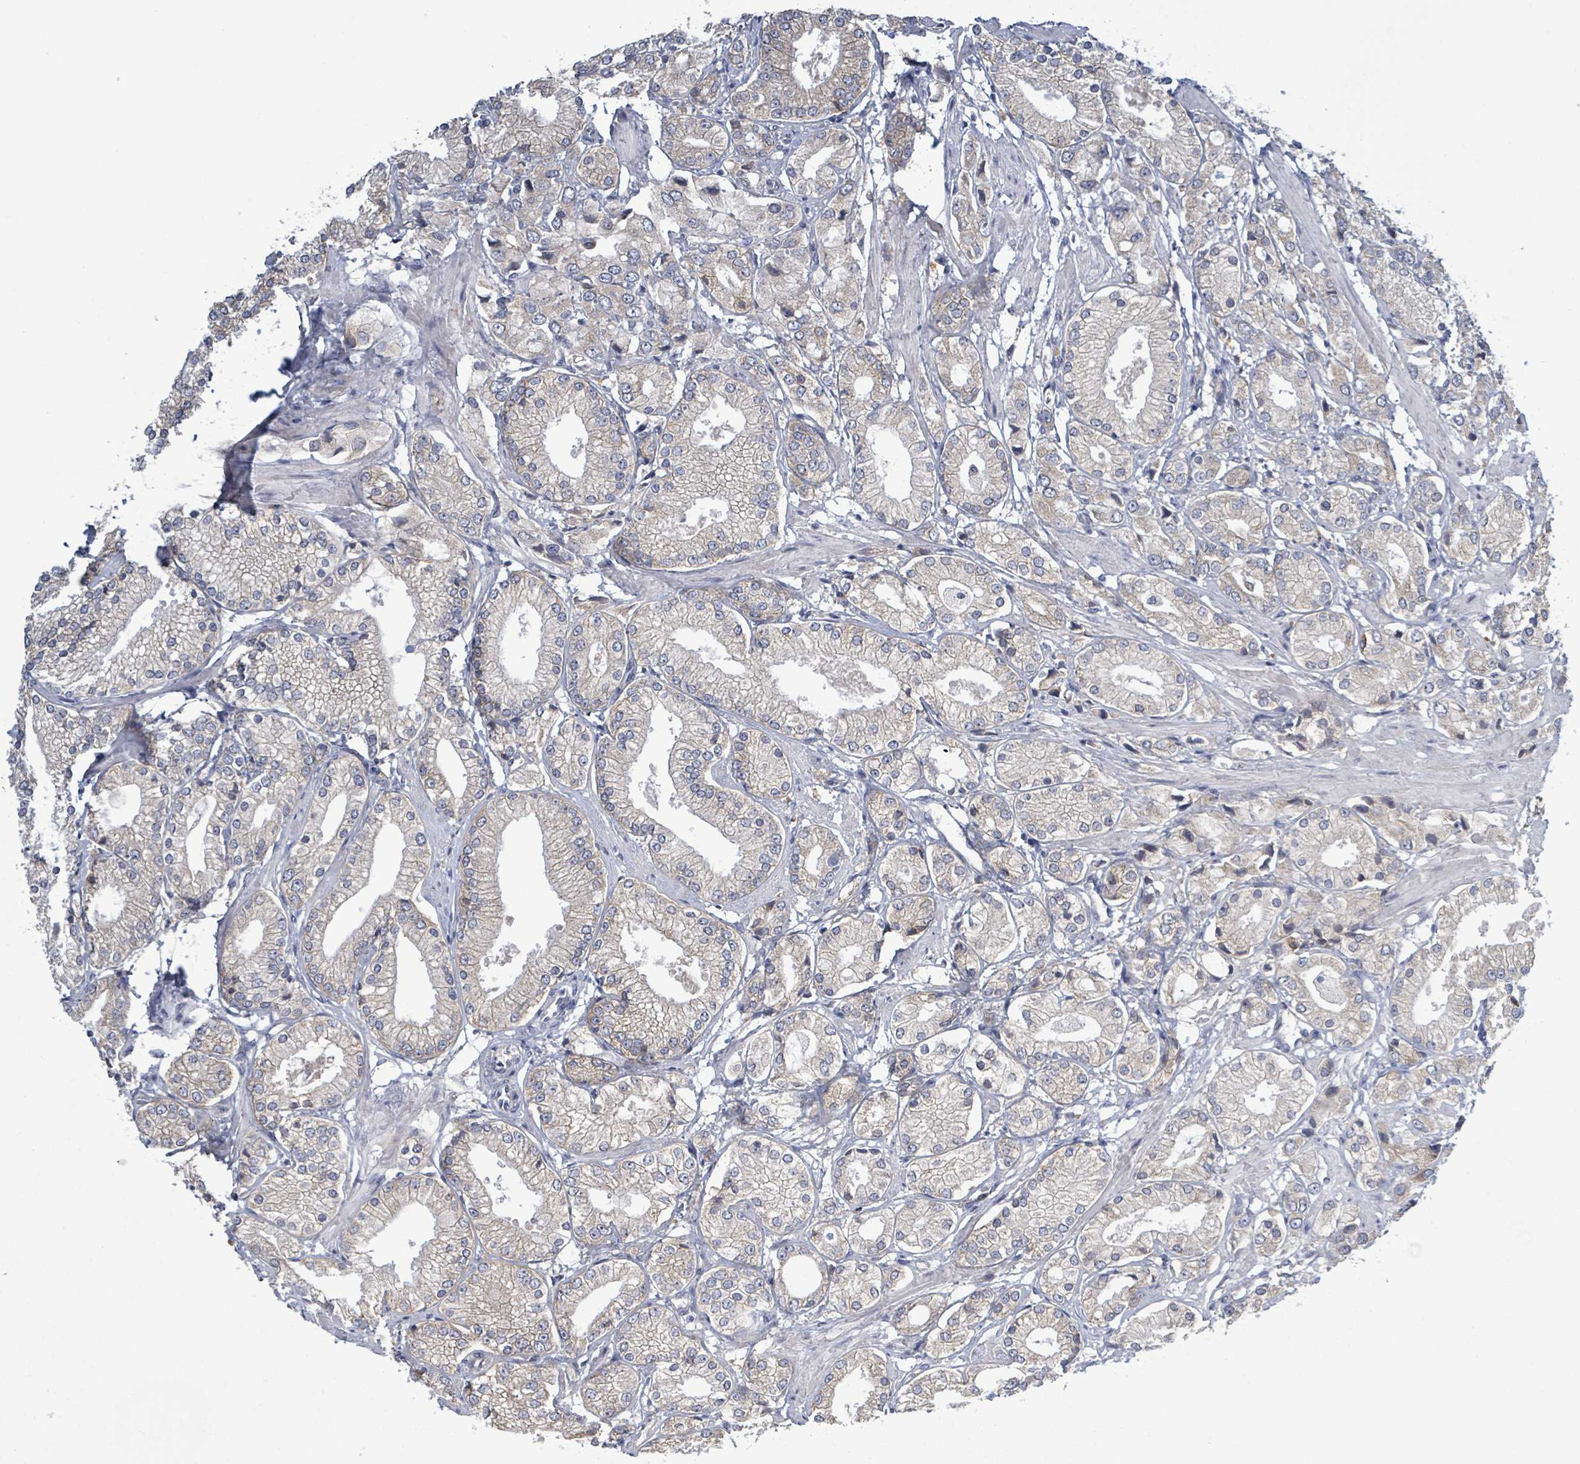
{"staining": {"intensity": "weak", "quantity": "<25%", "location": "cytoplasmic/membranous"}, "tissue": "prostate cancer", "cell_type": "Tumor cells", "image_type": "cancer", "snomed": [{"axis": "morphology", "description": "Adenocarcinoma, High grade"}, {"axis": "topography", "description": "Prostate and seminal vesicle, NOS"}], "caption": "Tumor cells are negative for protein expression in human prostate cancer.", "gene": "ATP13A1", "patient": {"sex": "male", "age": 64}}